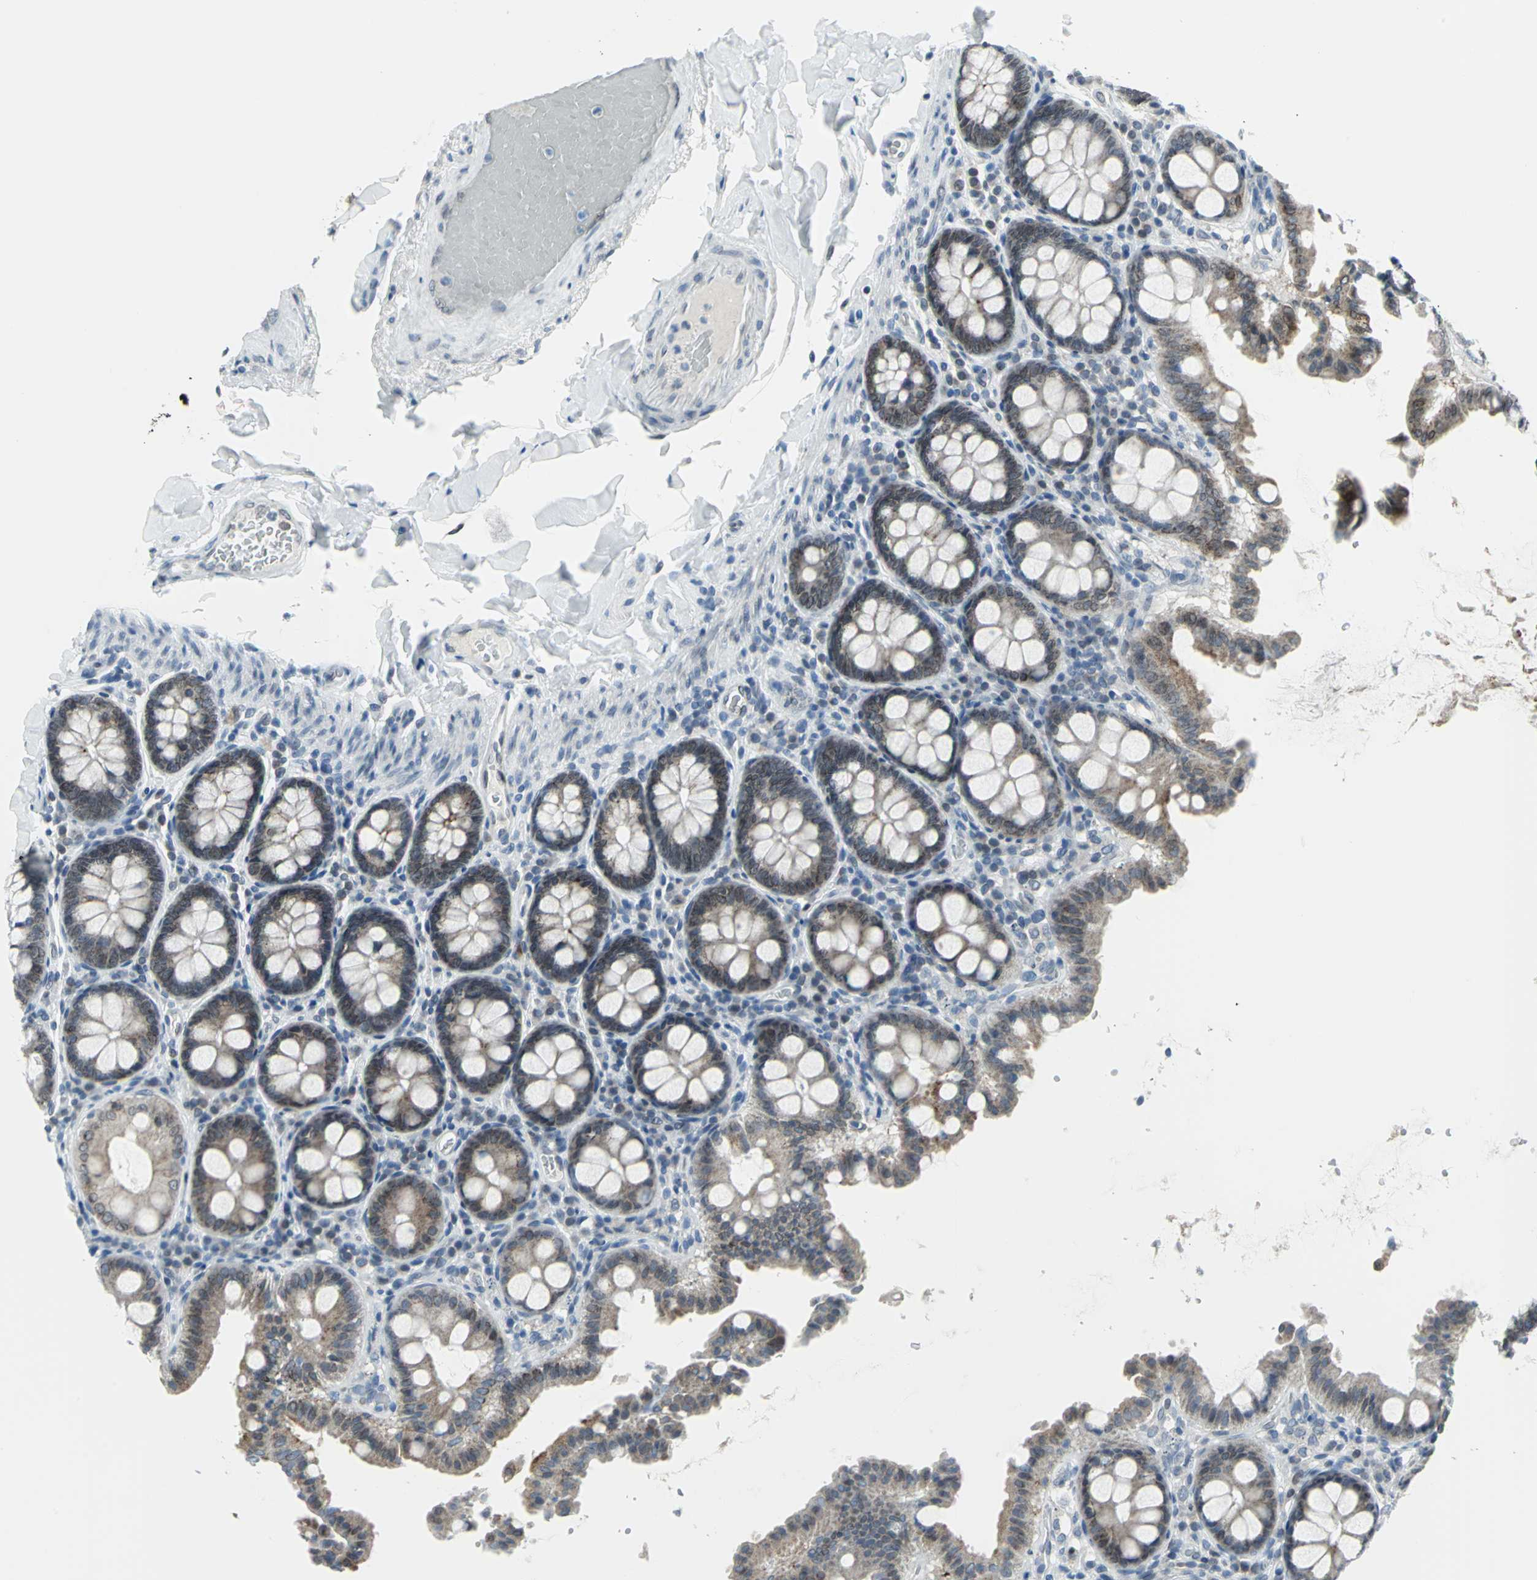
{"staining": {"intensity": "negative", "quantity": "none", "location": "none"}, "tissue": "colon", "cell_type": "Endothelial cells", "image_type": "normal", "snomed": [{"axis": "morphology", "description": "Normal tissue, NOS"}, {"axis": "topography", "description": "Colon"}], "caption": "Immunohistochemistry (IHC) of normal colon demonstrates no expression in endothelial cells. (Stains: DAB (3,3'-diaminobenzidine) IHC with hematoxylin counter stain, Microscopy: brightfield microscopy at high magnification).", "gene": "SNUPN", "patient": {"sex": "female", "age": 61}}